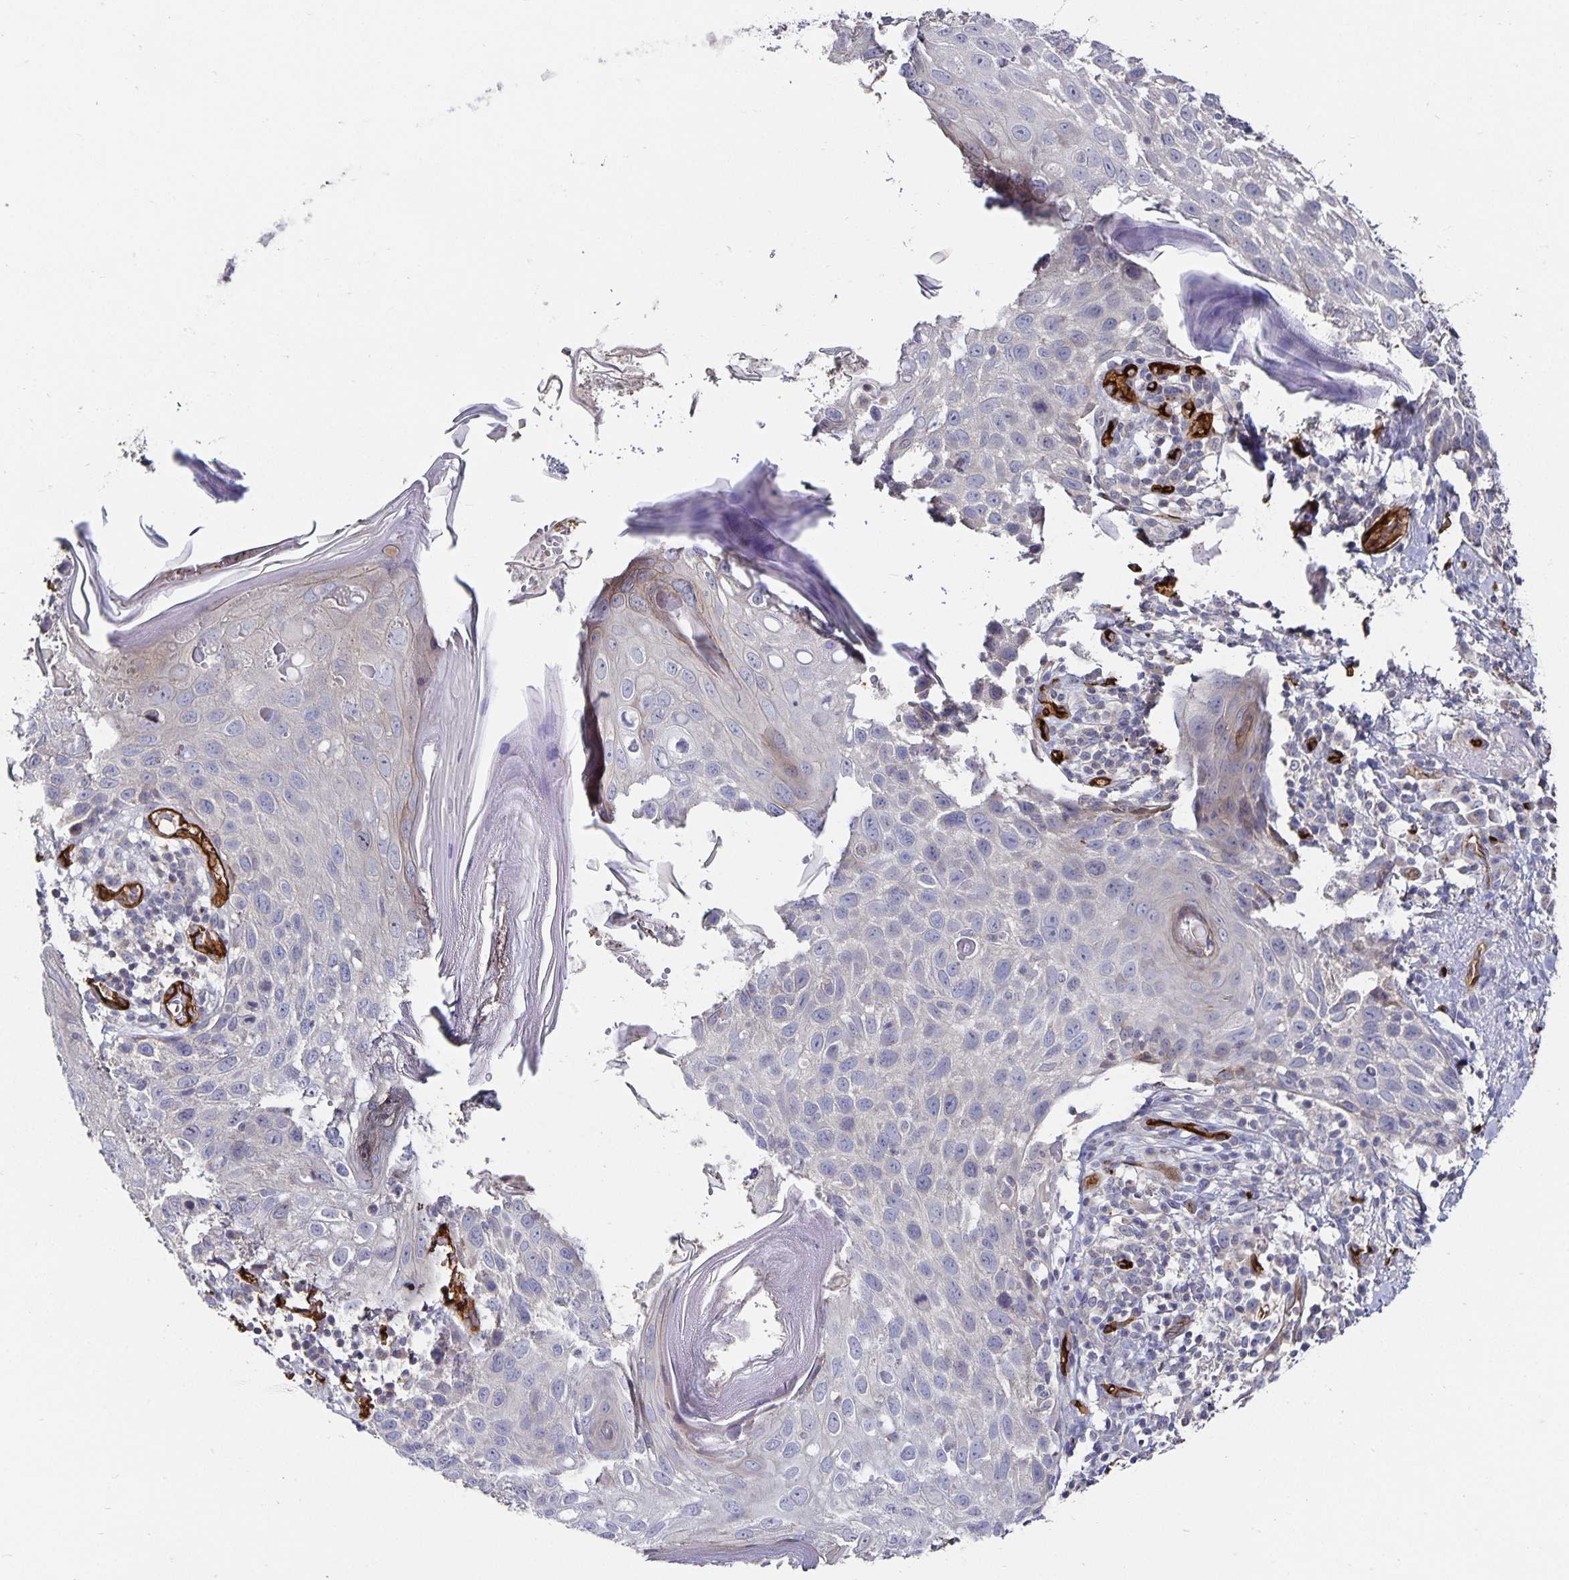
{"staining": {"intensity": "negative", "quantity": "none", "location": "none"}, "tissue": "skin cancer", "cell_type": "Tumor cells", "image_type": "cancer", "snomed": [{"axis": "morphology", "description": "Squamous cell carcinoma, NOS"}, {"axis": "topography", "description": "Skin"}], "caption": "Tumor cells are negative for brown protein staining in skin squamous cell carcinoma.", "gene": "PODXL", "patient": {"sex": "female", "age": 87}}